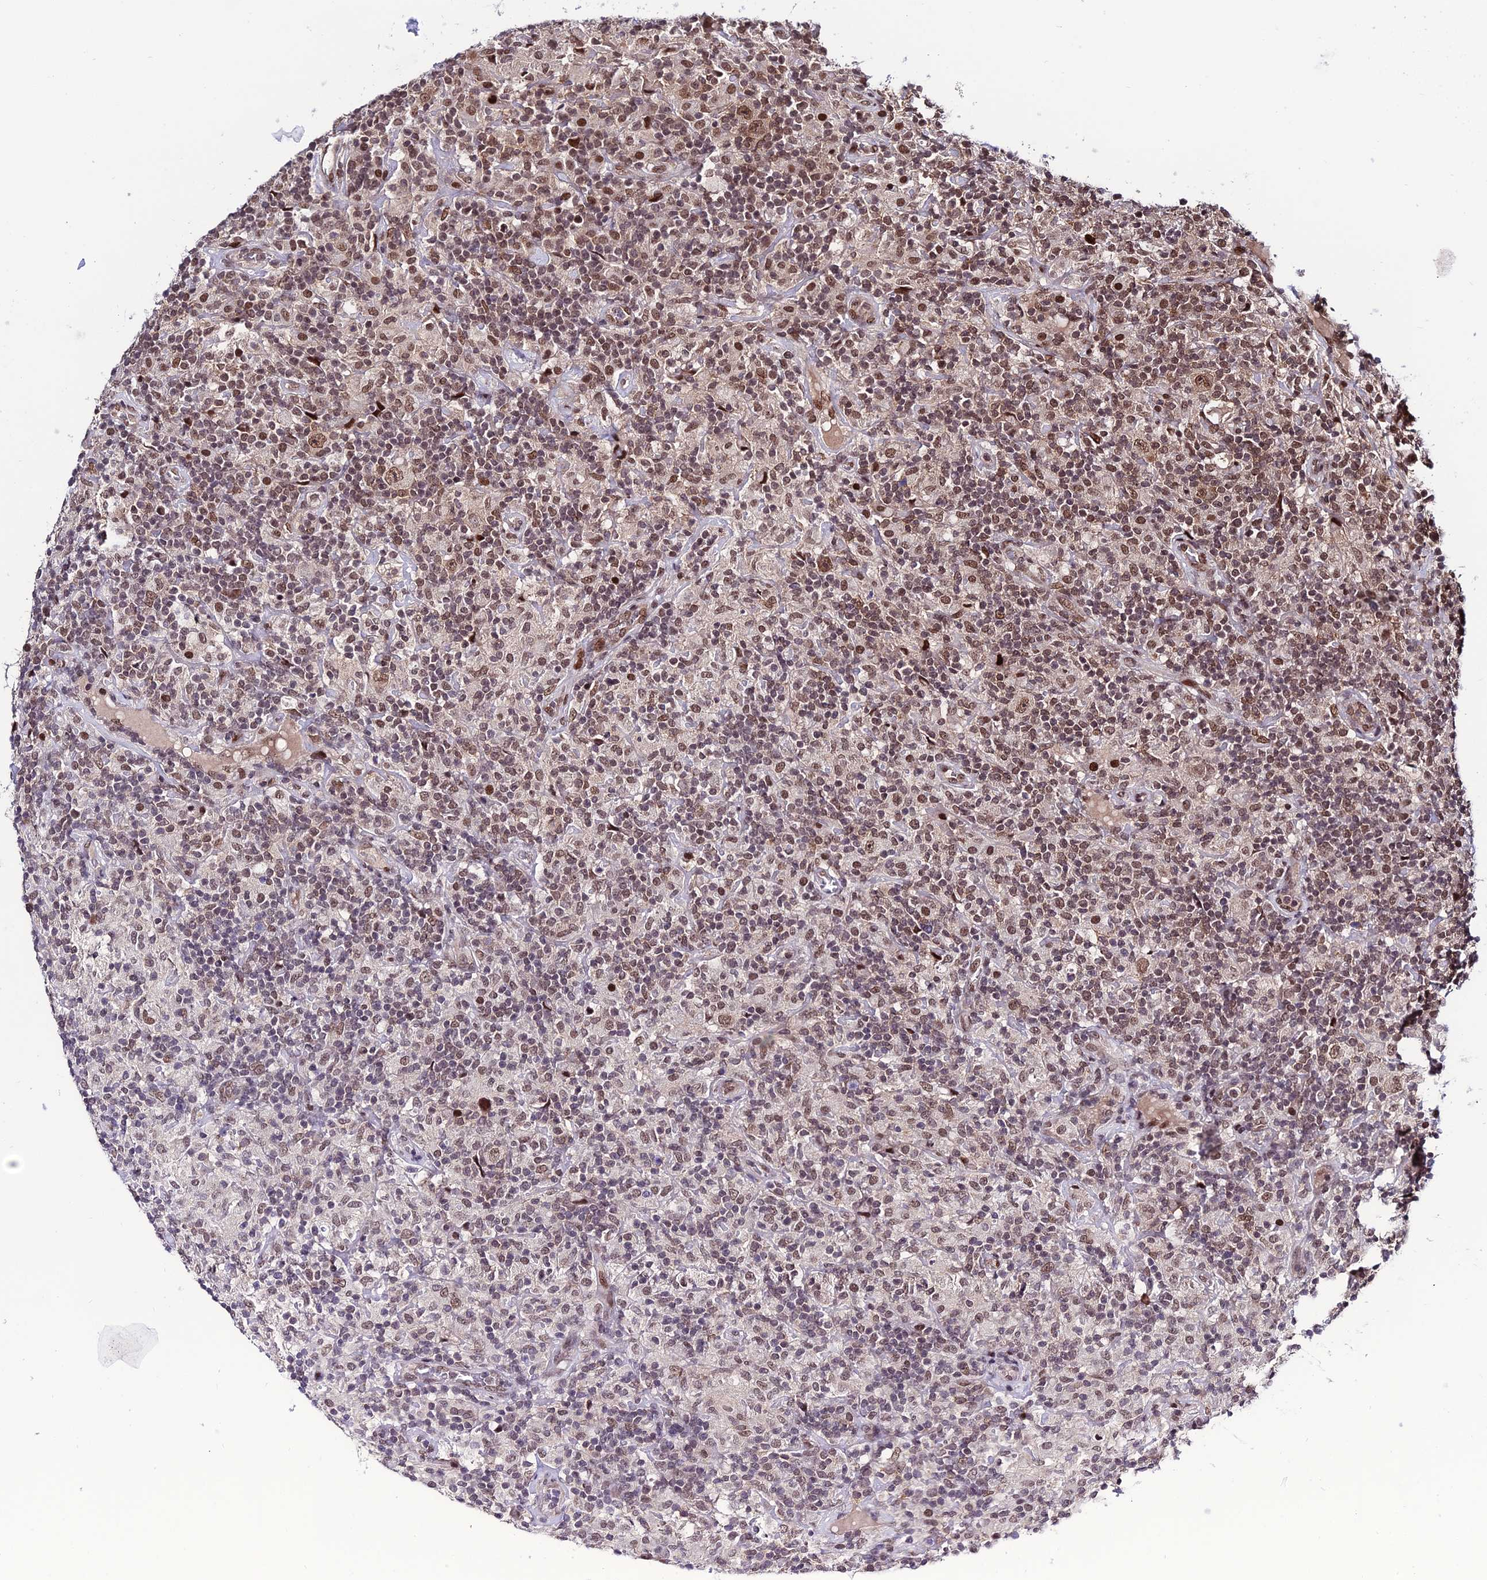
{"staining": {"intensity": "moderate", "quantity": ">75%", "location": "nuclear"}, "tissue": "lymphoma", "cell_type": "Tumor cells", "image_type": "cancer", "snomed": [{"axis": "morphology", "description": "Hodgkin's disease, NOS"}, {"axis": "topography", "description": "Lymph node"}], "caption": "Protein staining of Hodgkin's disease tissue demonstrates moderate nuclear expression in about >75% of tumor cells.", "gene": "SYT15", "patient": {"sex": "male", "age": 70}}